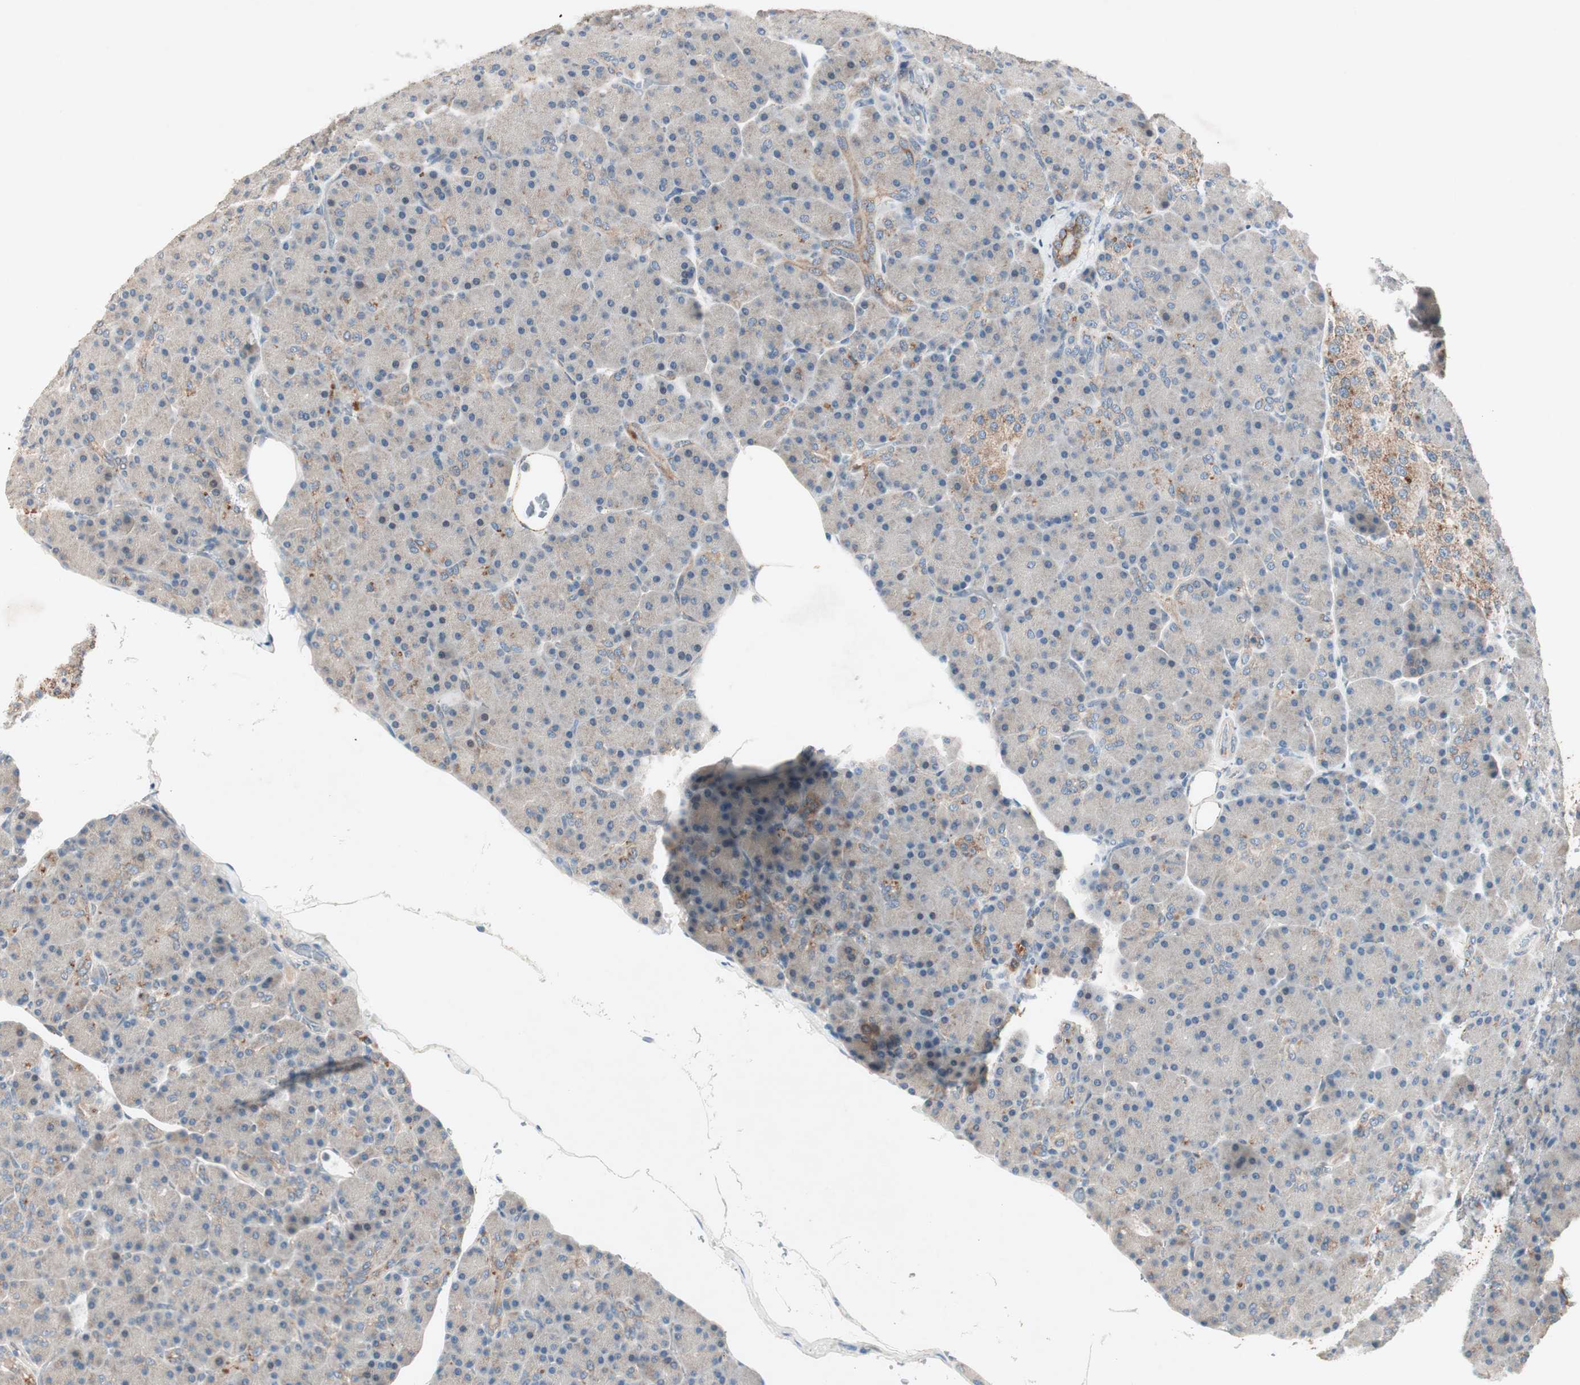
{"staining": {"intensity": "weak", "quantity": "25%-75%", "location": "cytoplasmic/membranous,nuclear"}, "tissue": "pancreas", "cell_type": "Exocrine glandular cells", "image_type": "normal", "snomed": [{"axis": "morphology", "description": "Normal tissue, NOS"}, {"axis": "topography", "description": "Pancreas"}], "caption": "Normal pancreas was stained to show a protein in brown. There is low levels of weak cytoplasmic/membranous,nuclear staining in about 25%-75% of exocrine glandular cells.", "gene": "FGFR4", "patient": {"sex": "female", "age": 43}}